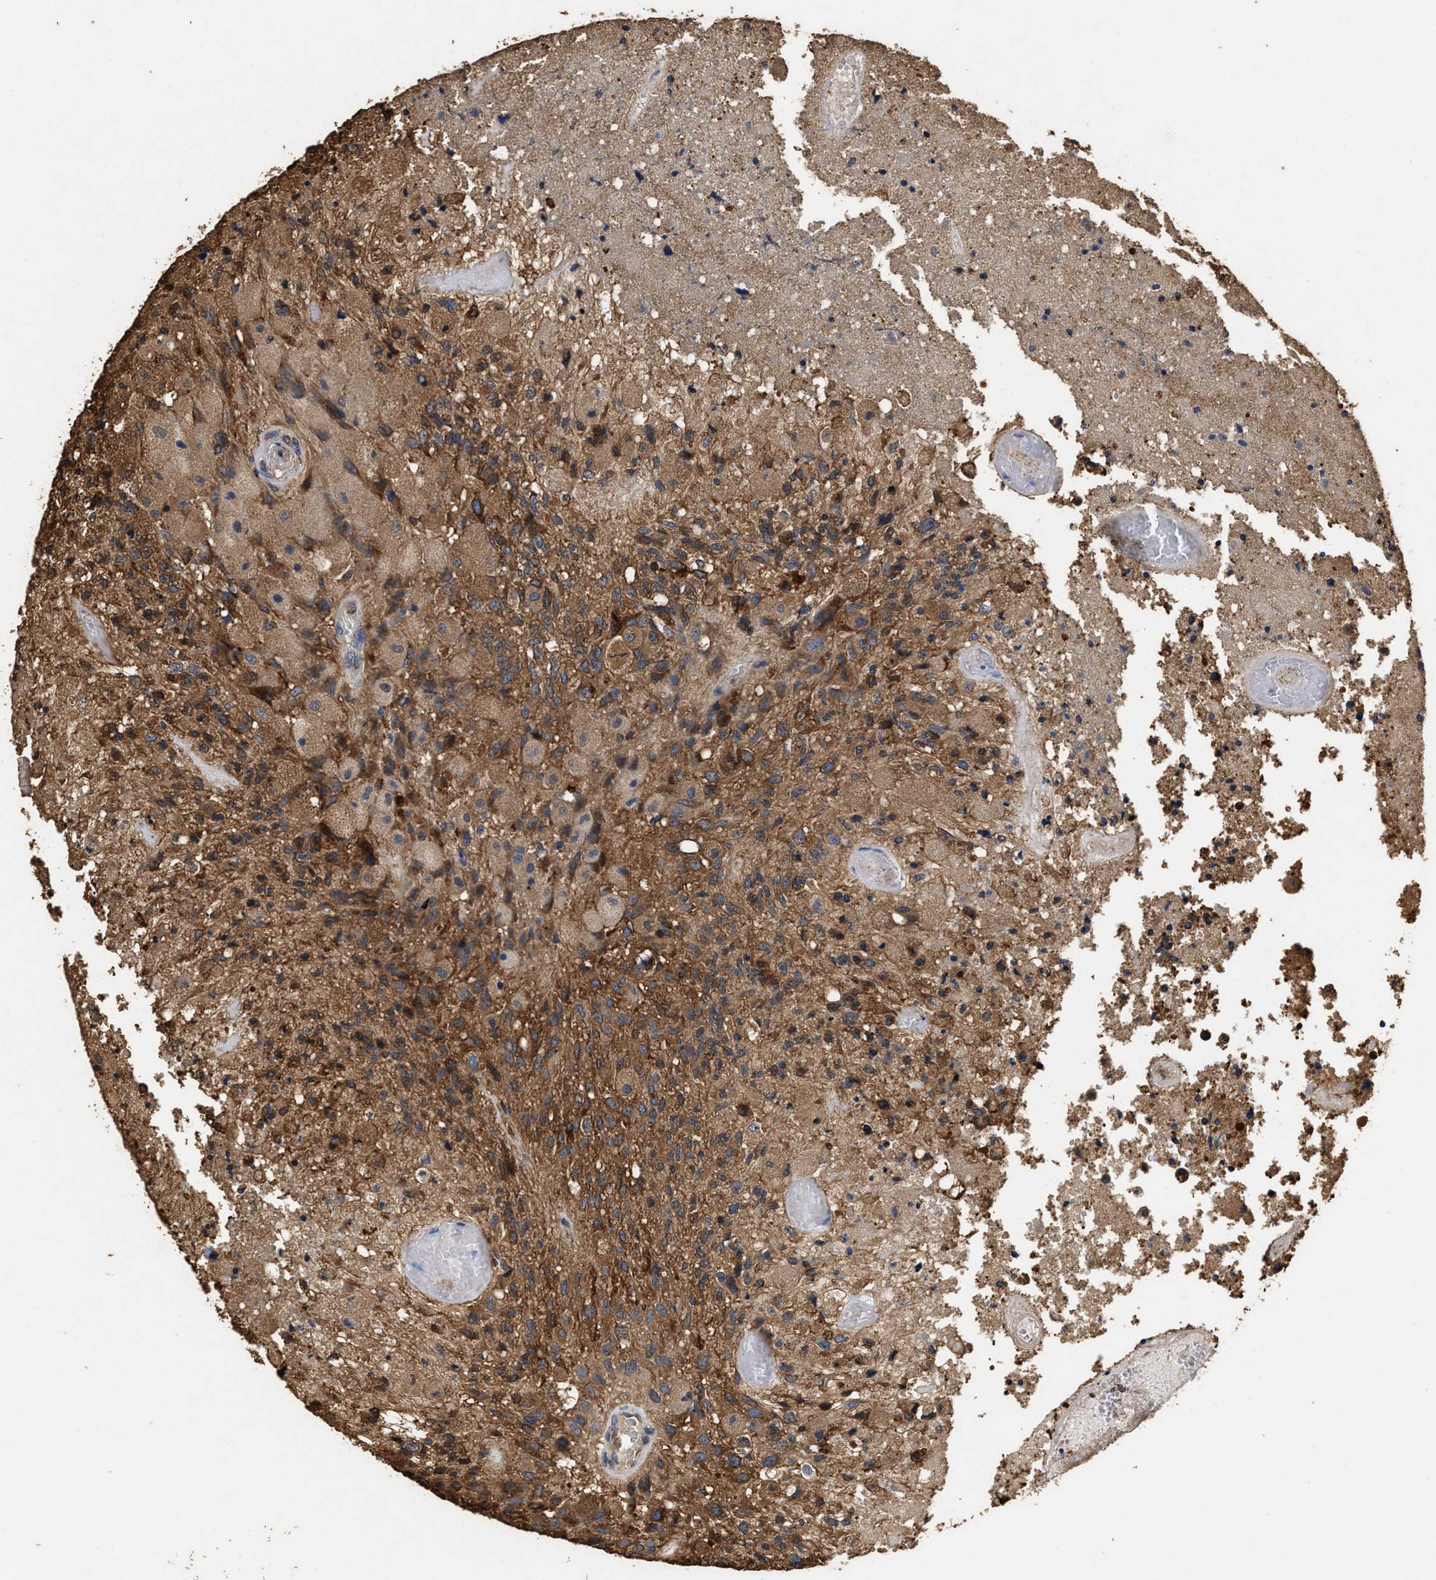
{"staining": {"intensity": "moderate", "quantity": "25%-75%", "location": "cytoplasmic/membranous,nuclear"}, "tissue": "glioma", "cell_type": "Tumor cells", "image_type": "cancer", "snomed": [{"axis": "morphology", "description": "Normal tissue, NOS"}, {"axis": "morphology", "description": "Glioma, malignant, High grade"}, {"axis": "topography", "description": "Cerebral cortex"}], "caption": "The photomicrograph exhibits a brown stain indicating the presence of a protein in the cytoplasmic/membranous and nuclear of tumor cells in high-grade glioma (malignant).", "gene": "TPST2", "patient": {"sex": "male", "age": 77}}